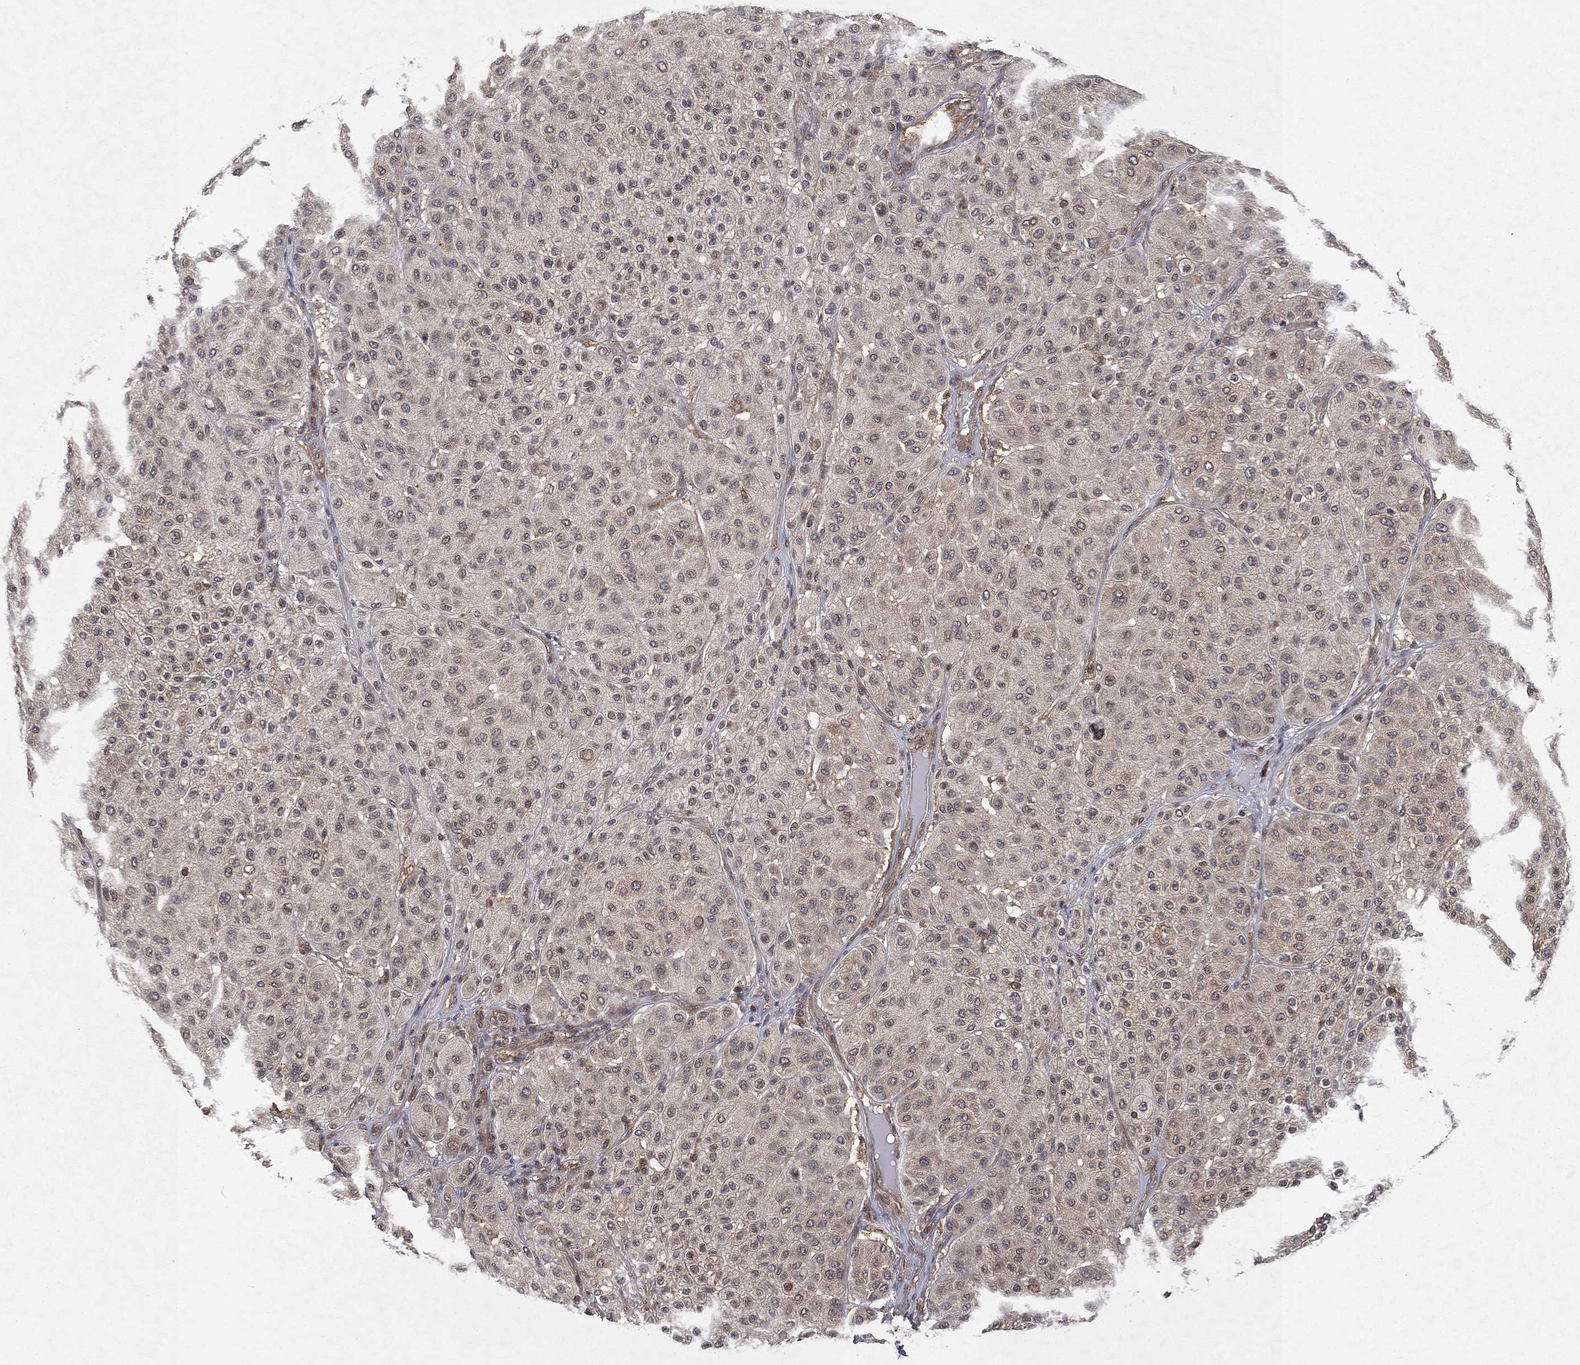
{"staining": {"intensity": "negative", "quantity": "none", "location": "none"}, "tissue": "melanoma", "cell_type": "Tumor cells", "image_type": "cancer", "snomed": [{"axis": "morphology", "description": "Malignant melanoma, Metastatic site"}, {"axis": "topography", "description": "Smooth muscle"}], "caption": "High magnification brightfield microscopy of melanoma stained with DAB (brown) and counterstained with hematoxylin (blue): tumor cells show no significant expression.", "gene": "UBA5", "patient": {"sex": "male", "age": 41}}